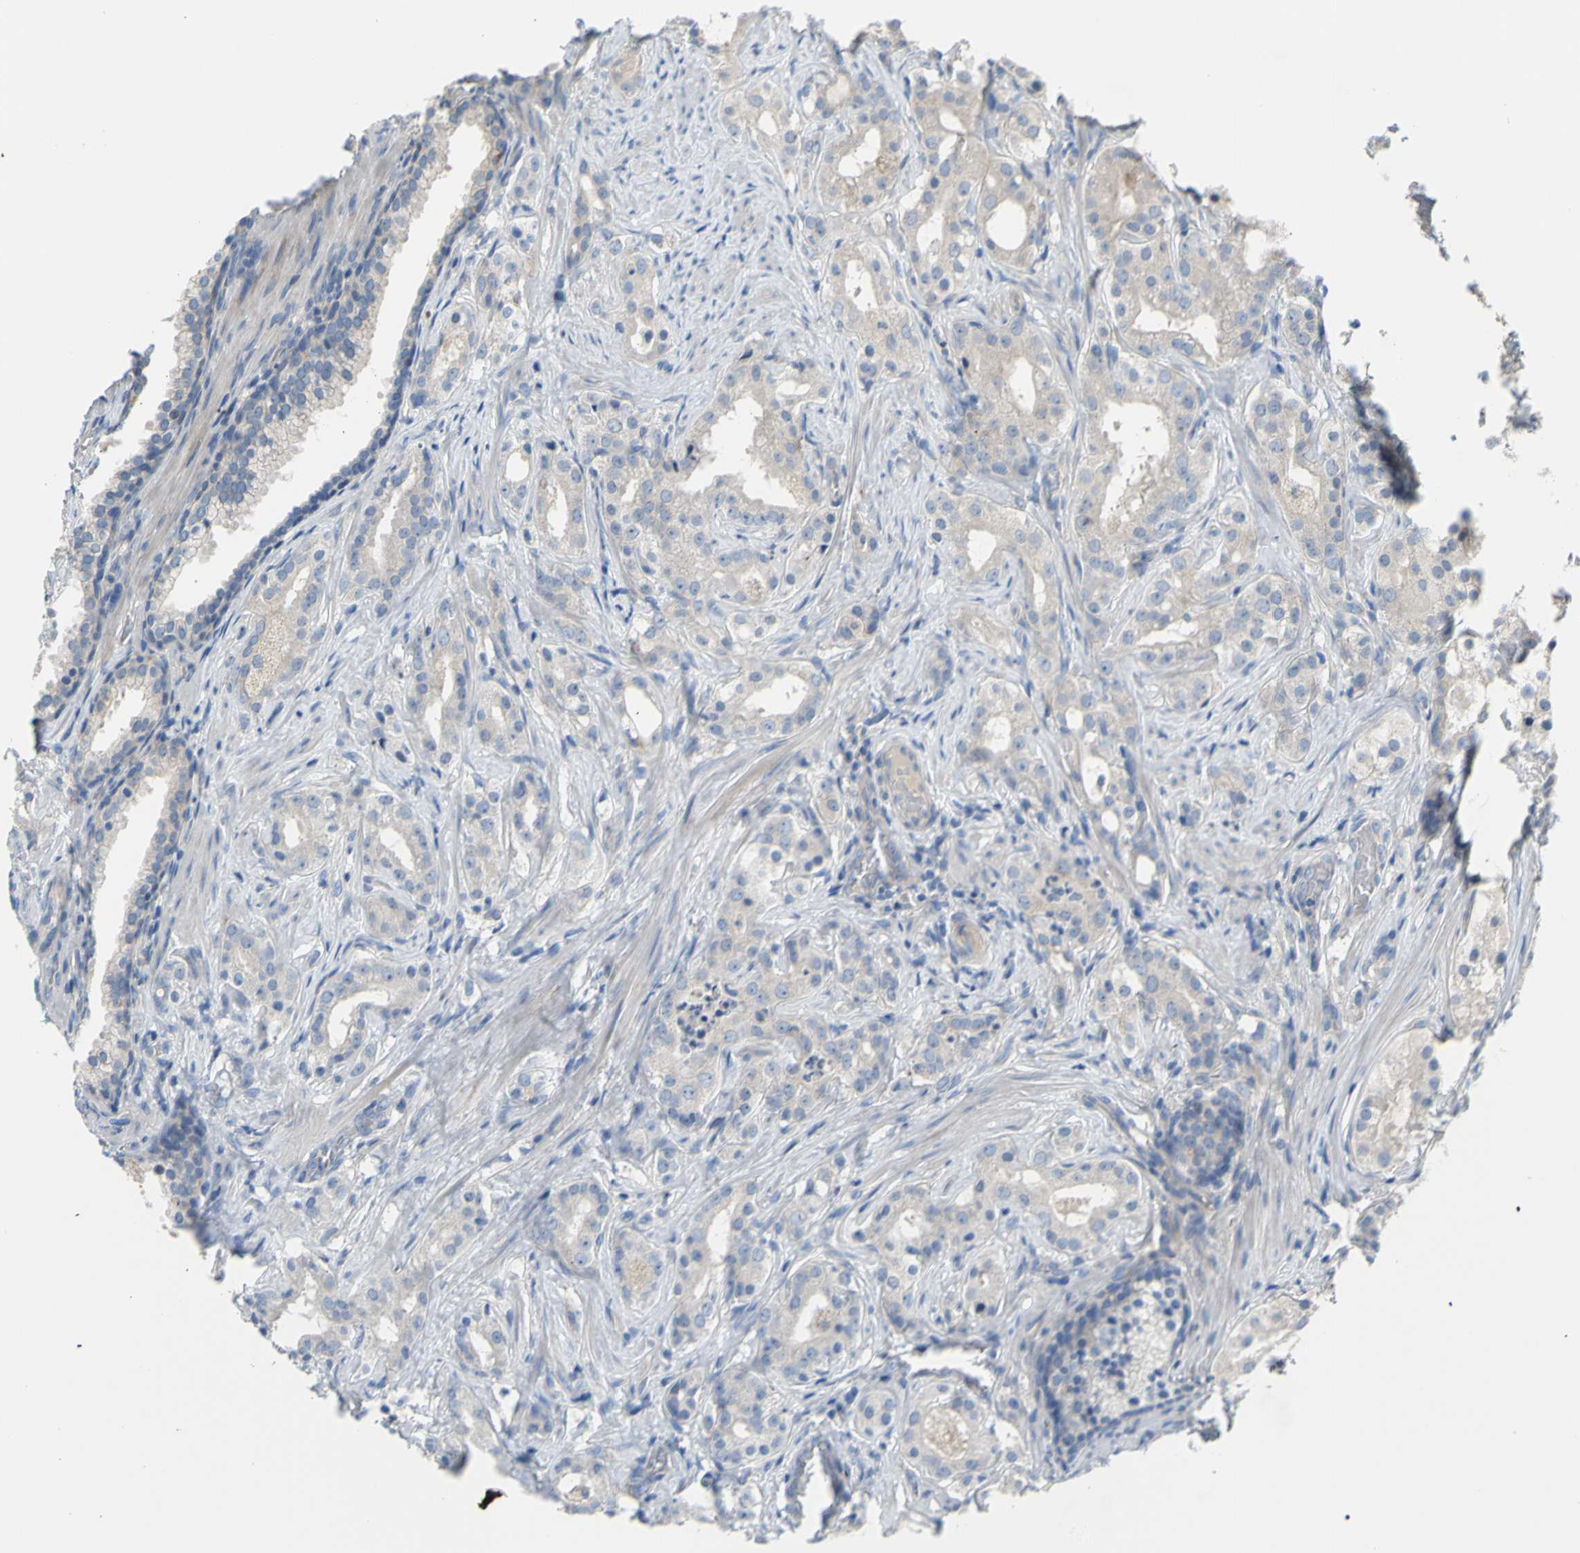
{"staining": {"intensity": "negative", "quantity": "none", "location": "none"}, "tissue": "prostate cancer", "cell_type": "Tumor cells", "image_type": "cancer", "snomed": [{"axis": "morphology", "description": "Adenocarcinoma, Low grade"}, {"axis": "topography", "description": "Prostate"}], "caption": "Tumor cells are negative for brown protein staining in prostate adenocarcinoma (low-grade).", "gene": "TMEM59L", "patient": {"sex": "male", "age": 59}}